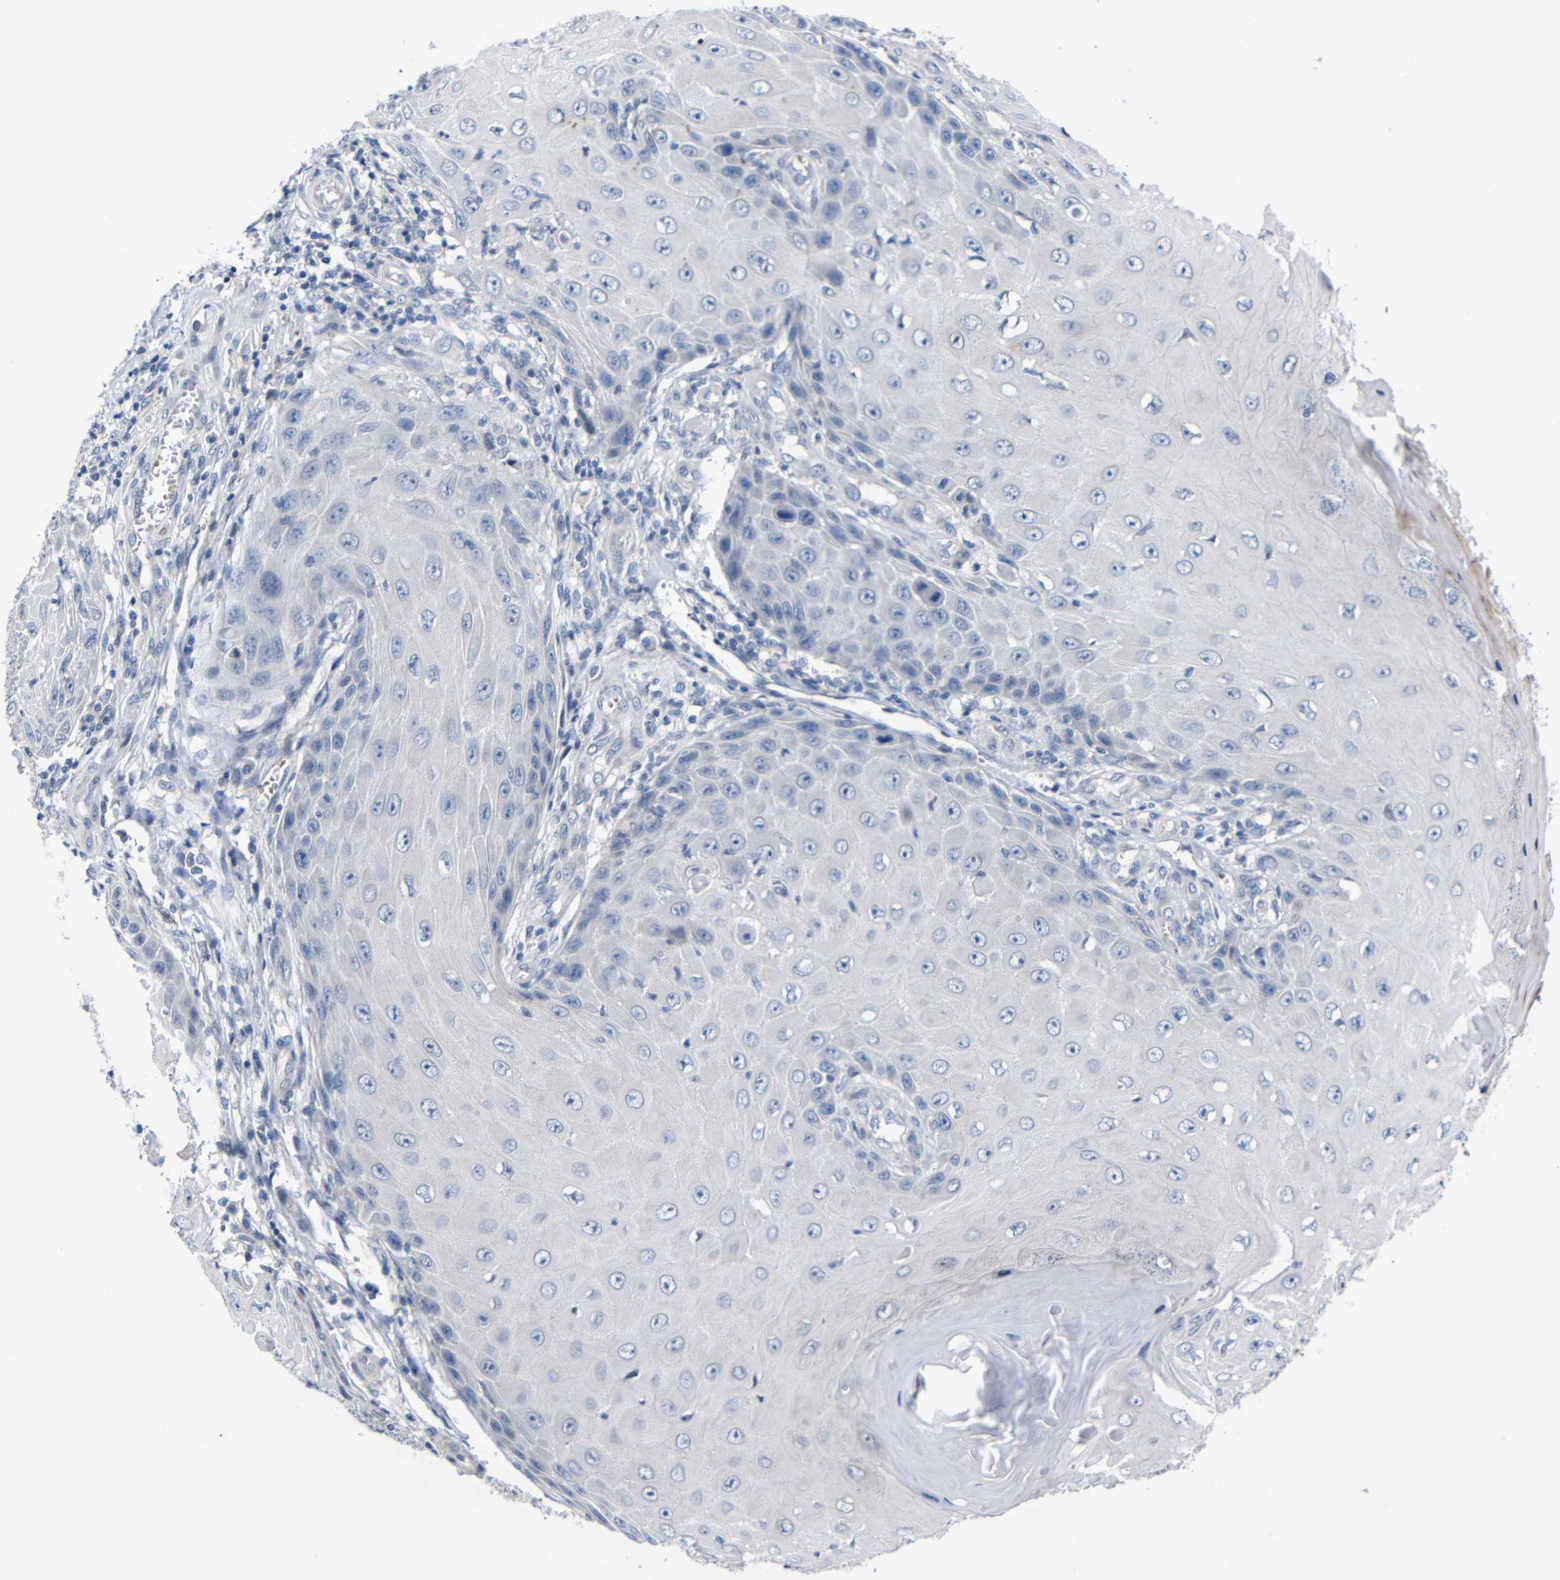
{"staining": {"intensity": "negative", "quantity": "none", "location": "none"}, "tissue": "skin cancer", "cell_type": "Tumor cells", "image_type": "cancer", "snomed": [{"axis": "morphology", "description": "Squamous cell carcinoma, NOS"}, {"axis": "topography", "description": "Skin"}], "caption": "Skin cancer was stained to show a protein in brown. There is no significant staining in tumor cells.", "gene": "CMTM1", "patient": {"sex": "female", "age": 73}}